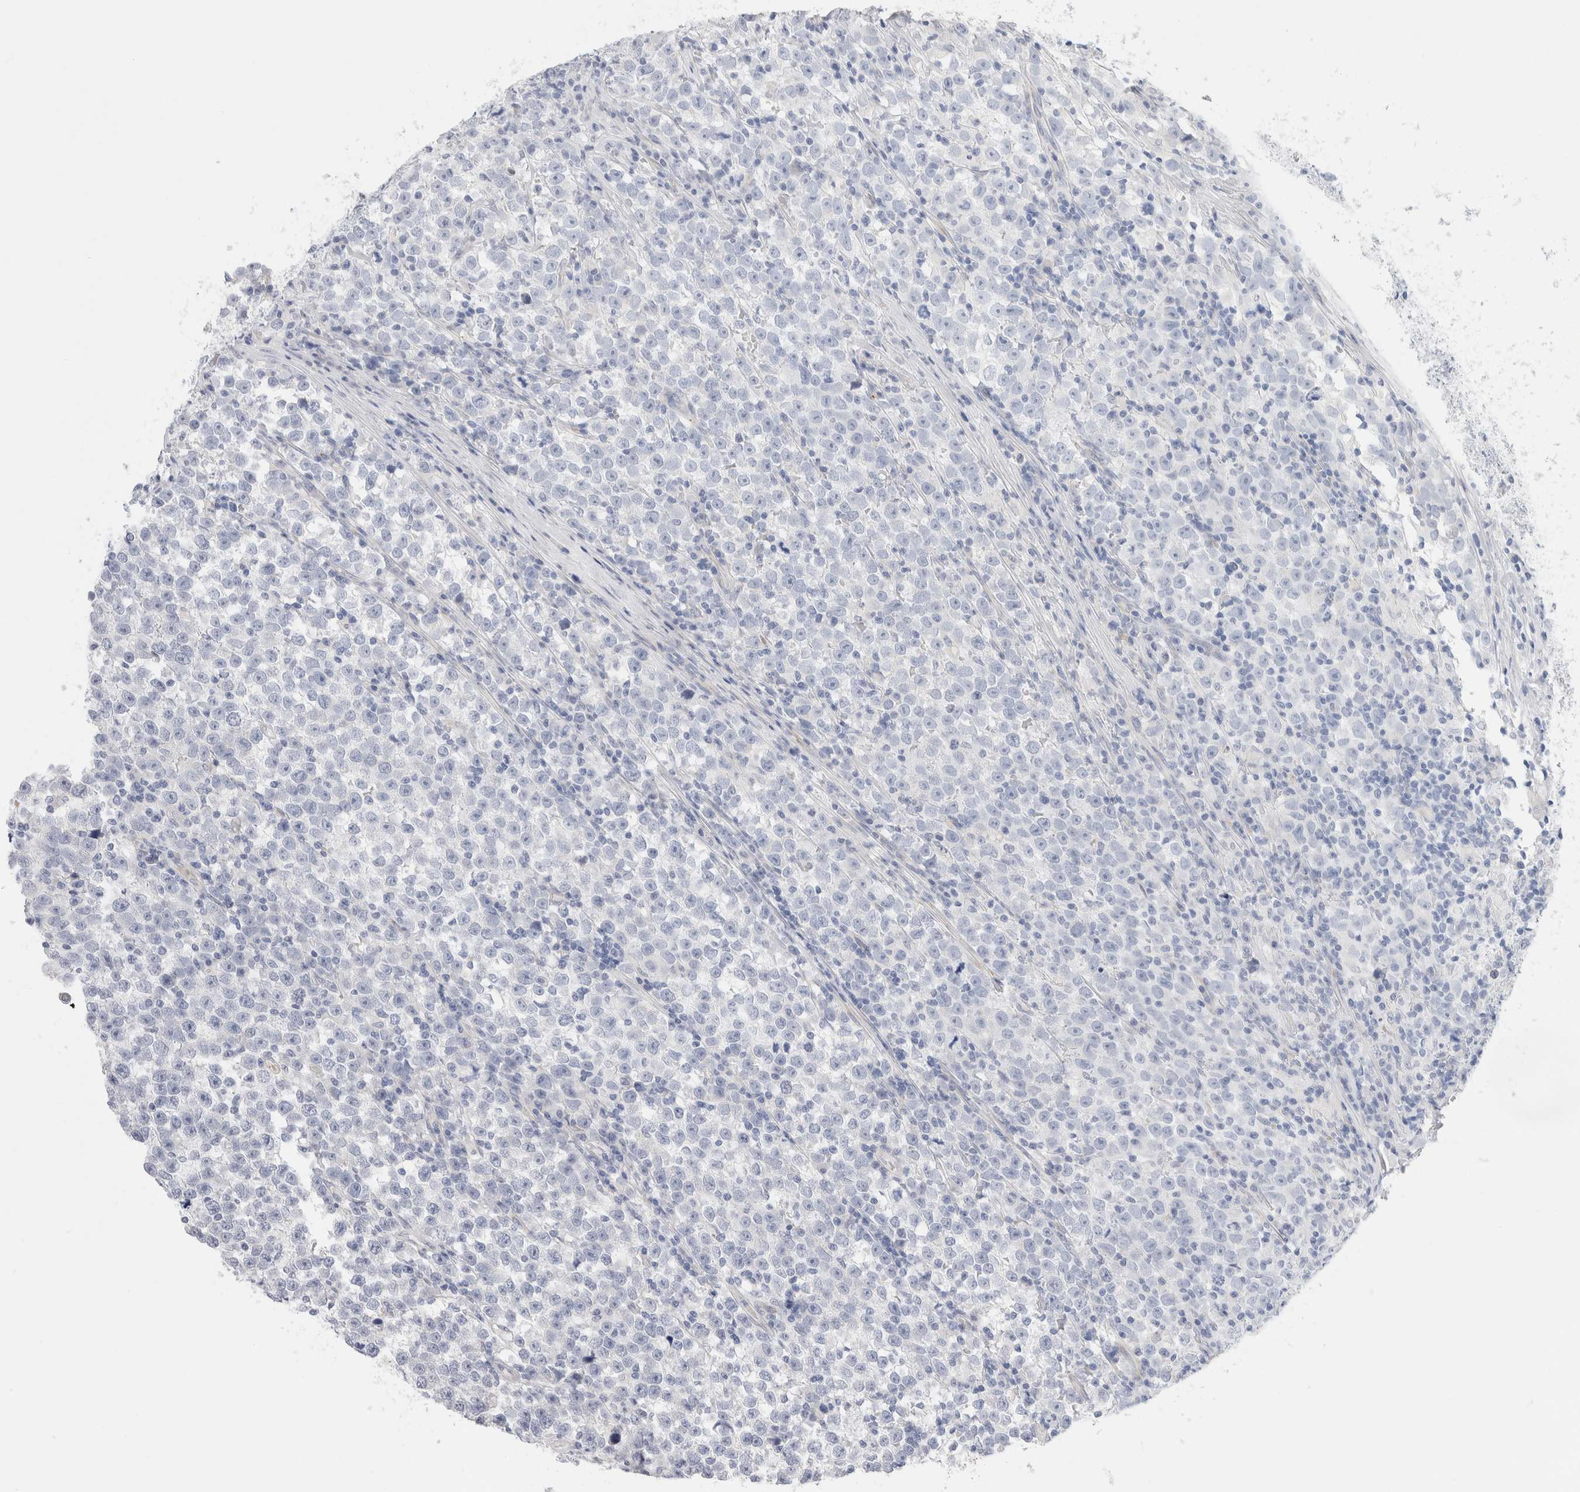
{"staining": {"intensity": "negative", "quantity": "none", "location": "none"}, "tissue": "testis cancer", "cell_type": "Tumor cells", "image_type": "cancer", "snomed": [{"axis": "morphology", "description": "Normal tissue, NOS"}, {"axis": "morphology", "description": "Seminoma, NOS"}, {"axis": "topography", "description": "Testis"}], "caption": "Immunohistochemistry (IHC) photomicrograph of neoplastic tissue: human testis cancer (seminoma) stained with DAB demonstrates no significant protein positivity in tumor cells.", "gene": "RTN4", "patient": {"sex": "male", "age": 43}}